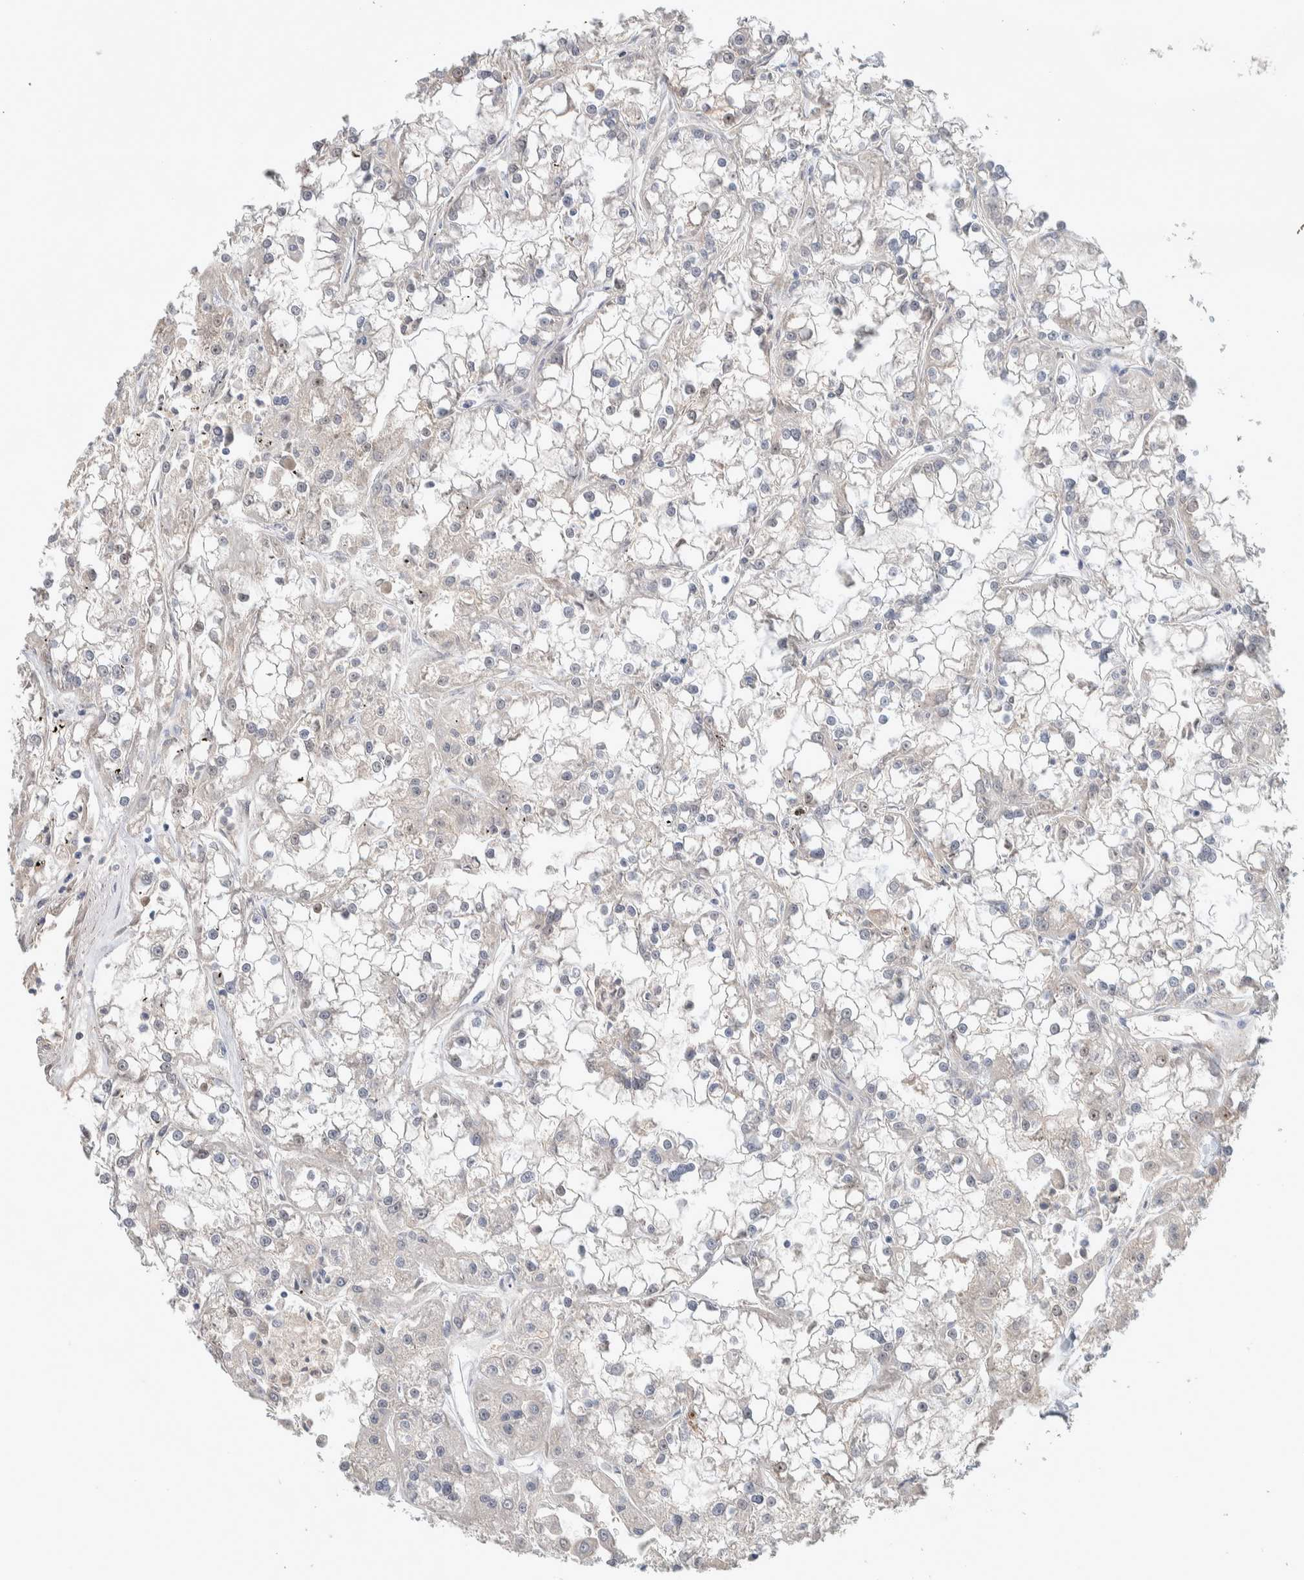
{"staining": {"intensity": "negative", "quantity": "none", "location": "none"}, "tissue": "renal cancer", "cell_type": "Tumor cells", "image_type": "cancer", "snomed": [{"axis": "morphology", "description": "Adenocarcinoma, NOS"}, {"axis": "topography", "description": "Kidney"}], "caption": "Micrograph shows no significant protein staining in tumor cells of adenocarcinoma (renal).", "gene": "DEPTOR", "patient": {"sex": "female", "age": 52}}